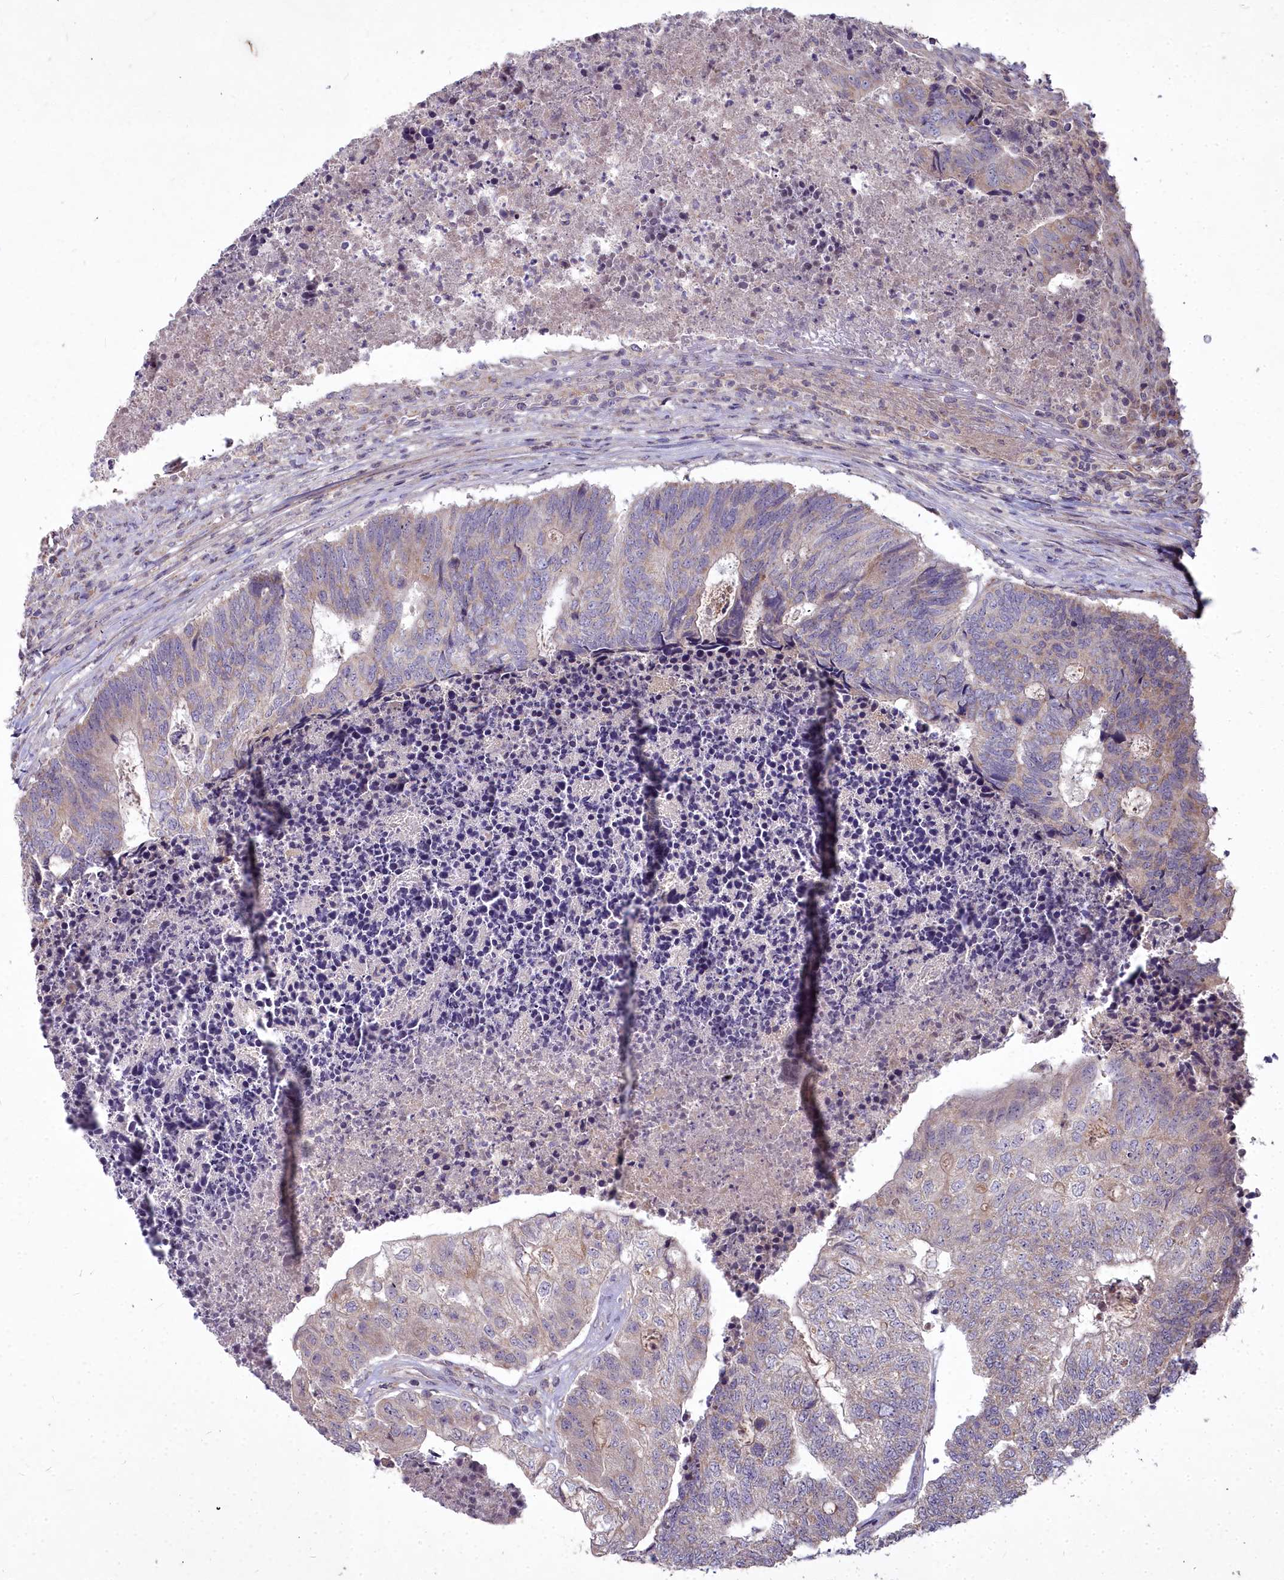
{"staining": {"intensity": "weak", "quantity": ">75%", "location": "cytoplasmic/membranous"}, "tissue": "colorectal cancer", "cell_type": "Tumor cells", "image_type": "cancer", "snomed": [{"axis": "morphology", "description": "Adenocarcinoma, NOS"}, {"axis": "topography", "description": "Colon"}], "caption": "Colorectal cancer stained for a protein (brown) displays weak cytoplasmic/membranous positive expression in about >75% of tumor cells.", "gene": "MICU2", "patient": {"sex": "female", "age": 67}}